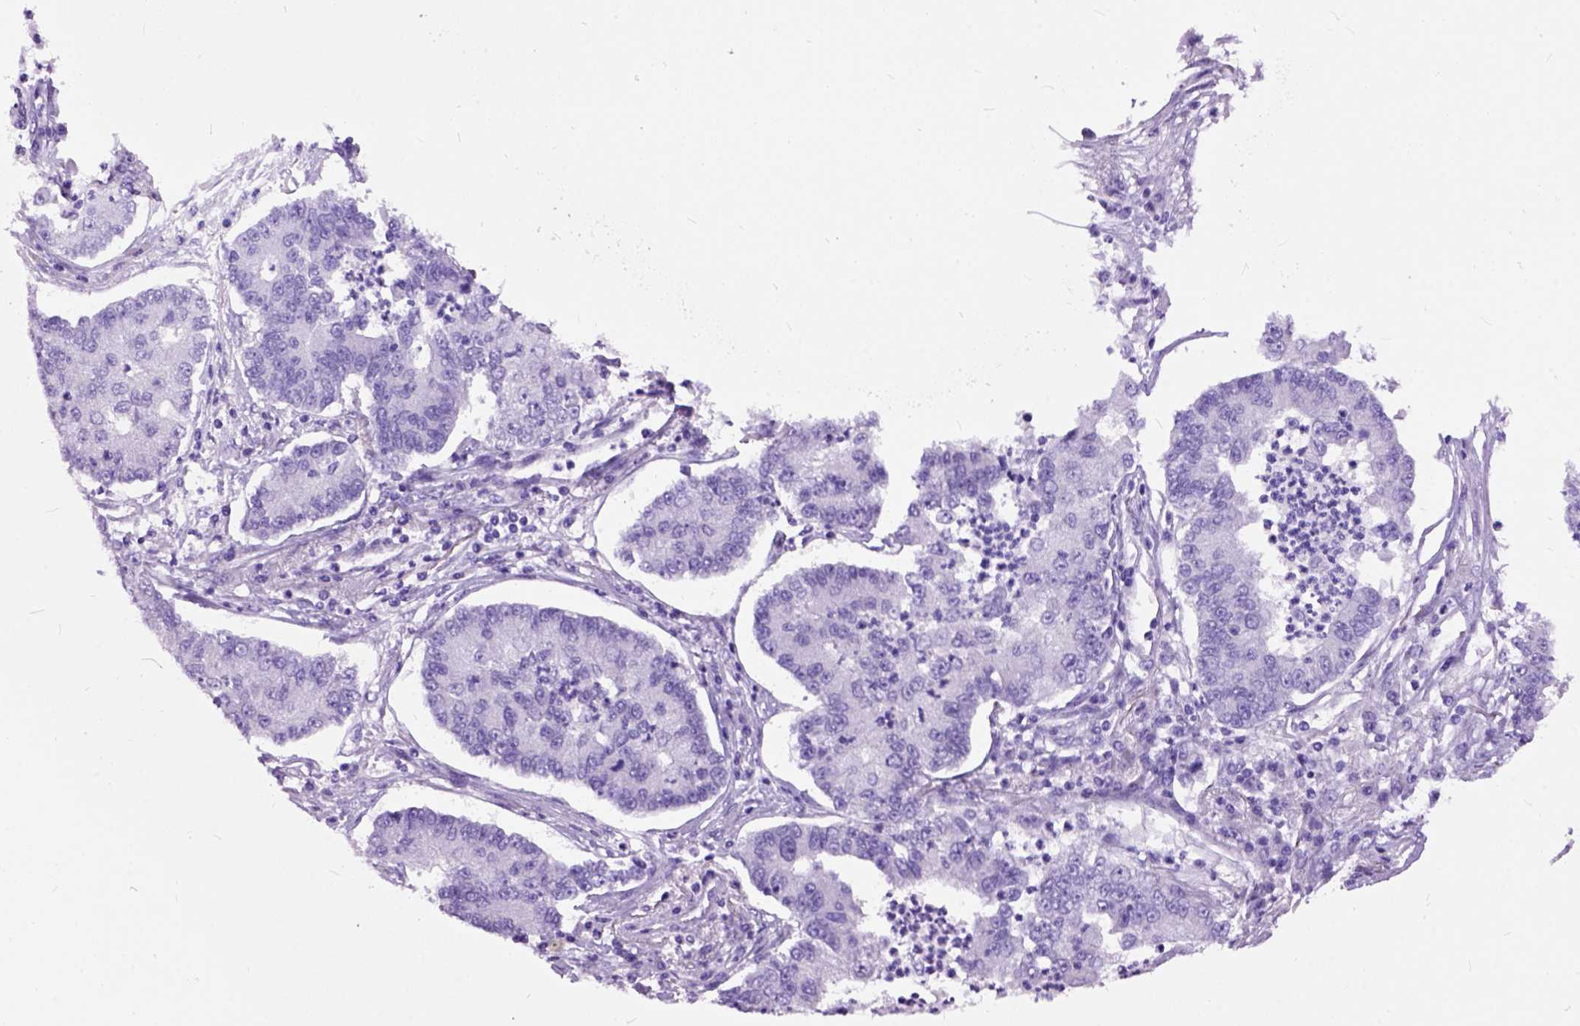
{"staining": {"intensity": "negative", "quantity": "none", "location": "none"}, "tissue": "lung cancer", "cell_type": "Tumor cells", "image_type": "cancer", "snomed": [{"axis": "morphology", "description": "Adenocarcinoma, NOS"}, {"axis": "topography", "description": "Lung"}], "caption": "Immunohistochemical staining of human lung cancer (adenocarcinoma) reveals no significant positivity in tumor cells. (DAB immunohistochemistry (IHC) with hematoxylin counter stain).", "gene": "MAPT", "patient": {"sex": "female", "age": 57}}